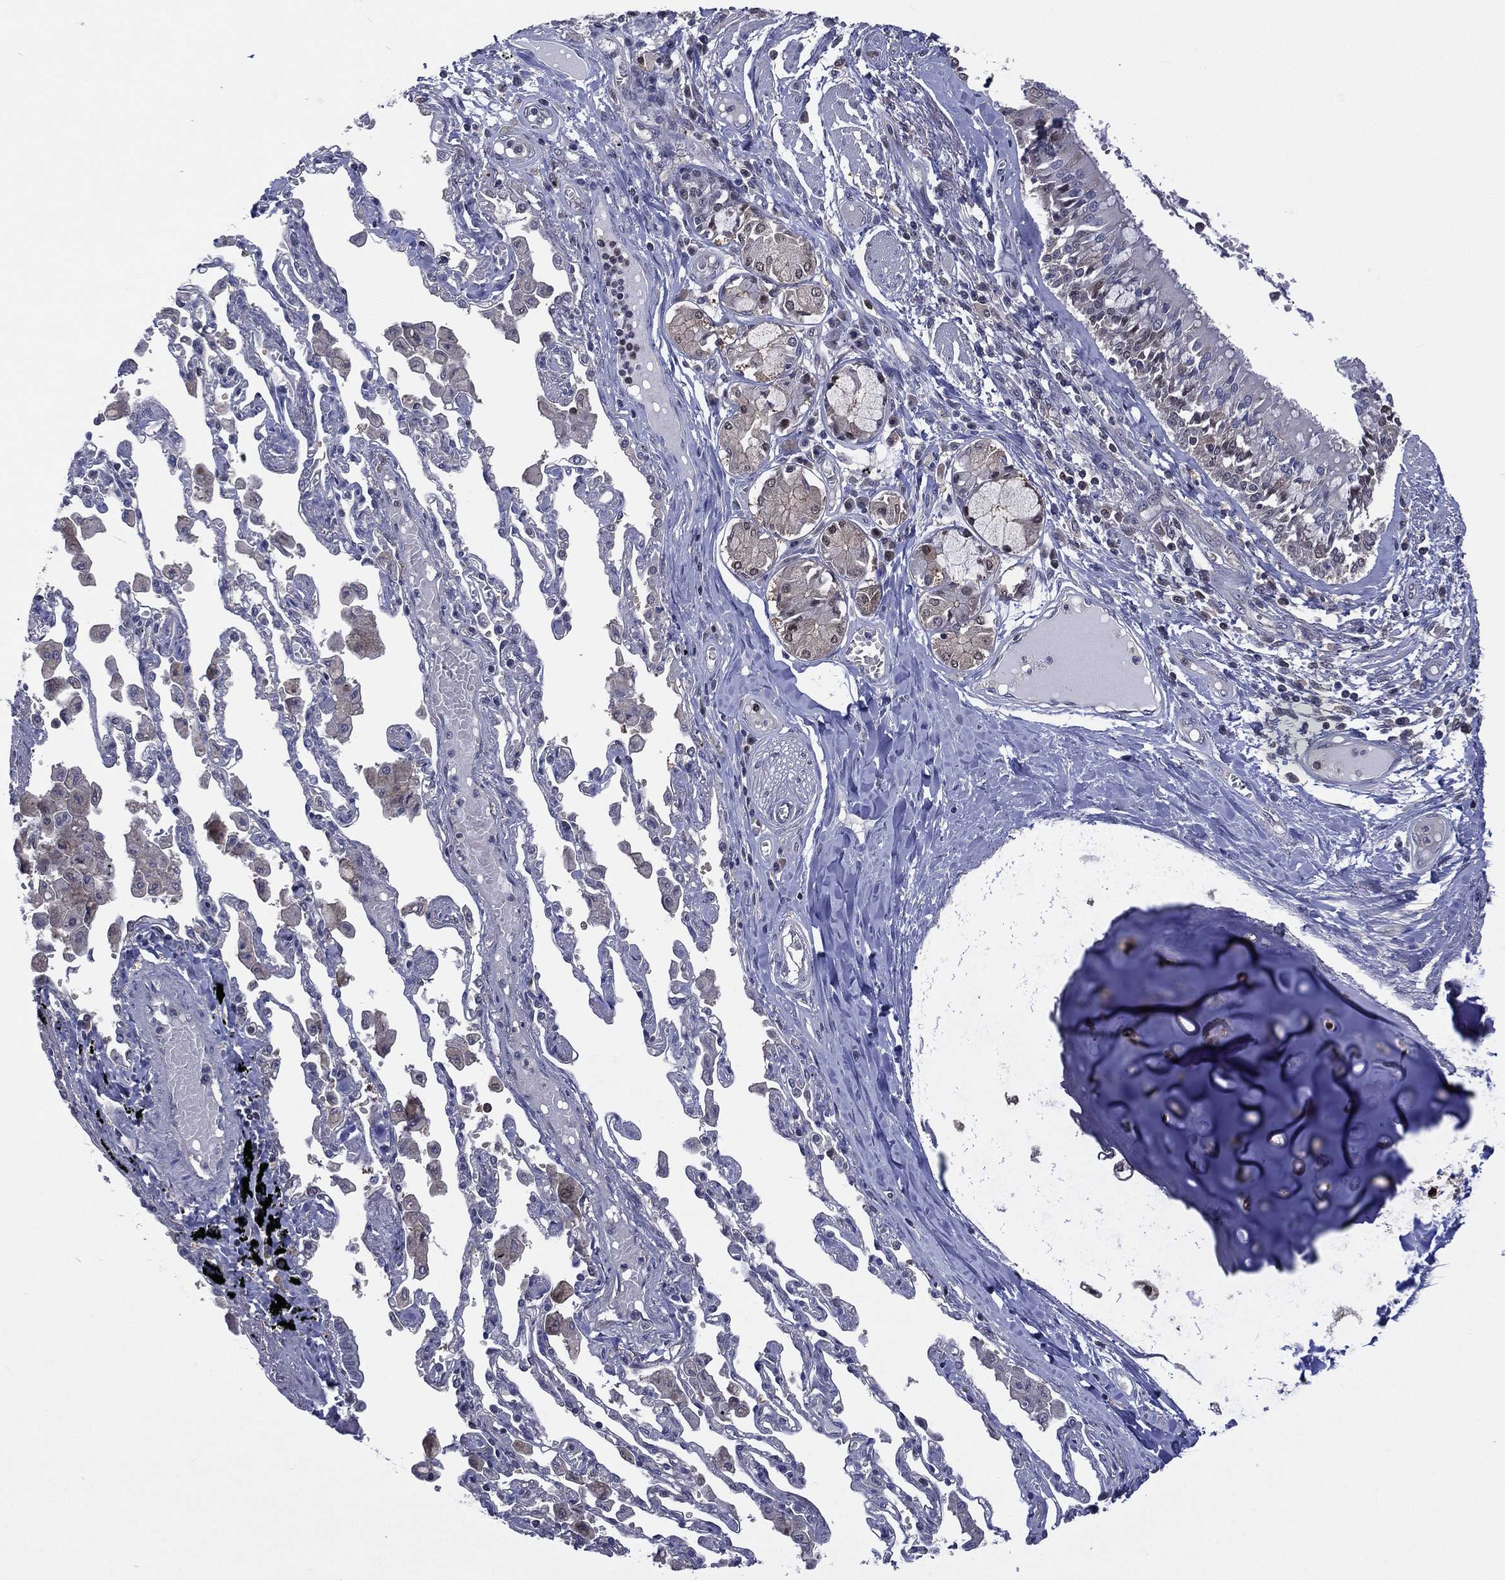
{"staining": {"intensity": "strong", "quantity": "25%-75%", "location": "nuclear"}, "tissue": "bronchus", "cell_type": "Respiratory epithelial cells", "image_type": "normal", "snomed": [{"axis": "morphology", "description": "Normal tissue, NOS"}, {"axis": "morphology", "description": "Squamous cell carcinoma, NOS"}, {"axis": "topography", "description": "Cartilage tissue"}, {"axis": "topography", "description": "Bronchus"}, {"axis": "topography", "description": "Lung"}], "caption": "Bronchus stained with a brown dye reveals strong nuclear positive staining in approximately 25%-75% of respiratory epithelial cells.", "gene": "MTAP", "patient": {"sex": "female", "age": 49}}